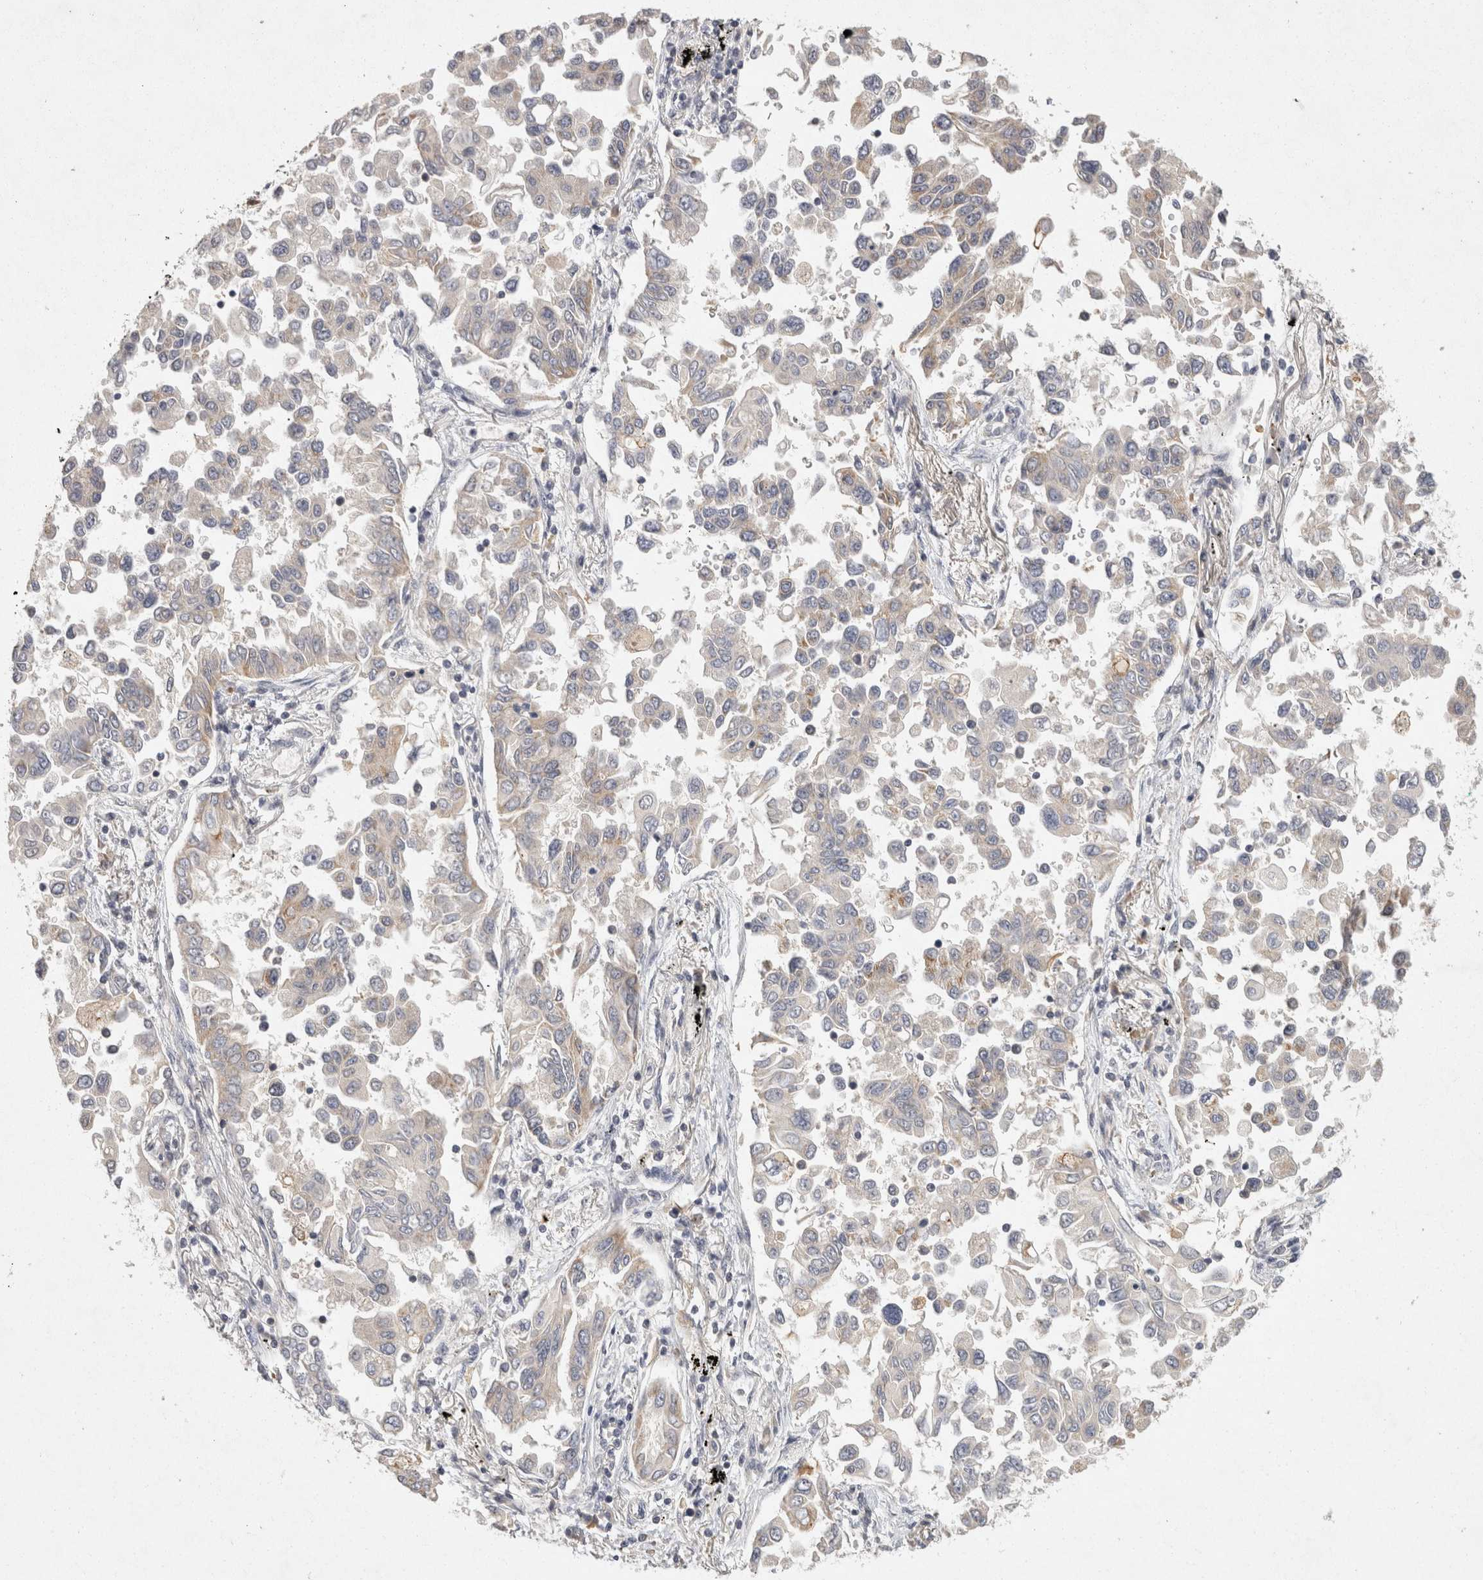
{"staining": {"intensity": "weak", "quantity": "25%-75%", "location": "cytoplasmic/membranous"}, "tissue": "lung cancer", "cell_type": "Tumor cells", "image_type": "cancer", "snomed": [{"axis": "morphology", "description": "Adenocarcinoma, NOS"}, {"axis": "topography", "description": "Lung"}], "caption": "Immunohistochemistry (DAB) staining of human adenocarcinoma (lung) demonstrates weak cytoplasmic/membranous protein positivity in about 25%-75% of tumor cells.", "gene": "ACAT2", "patient": {"sex": "female", "age": 67}}